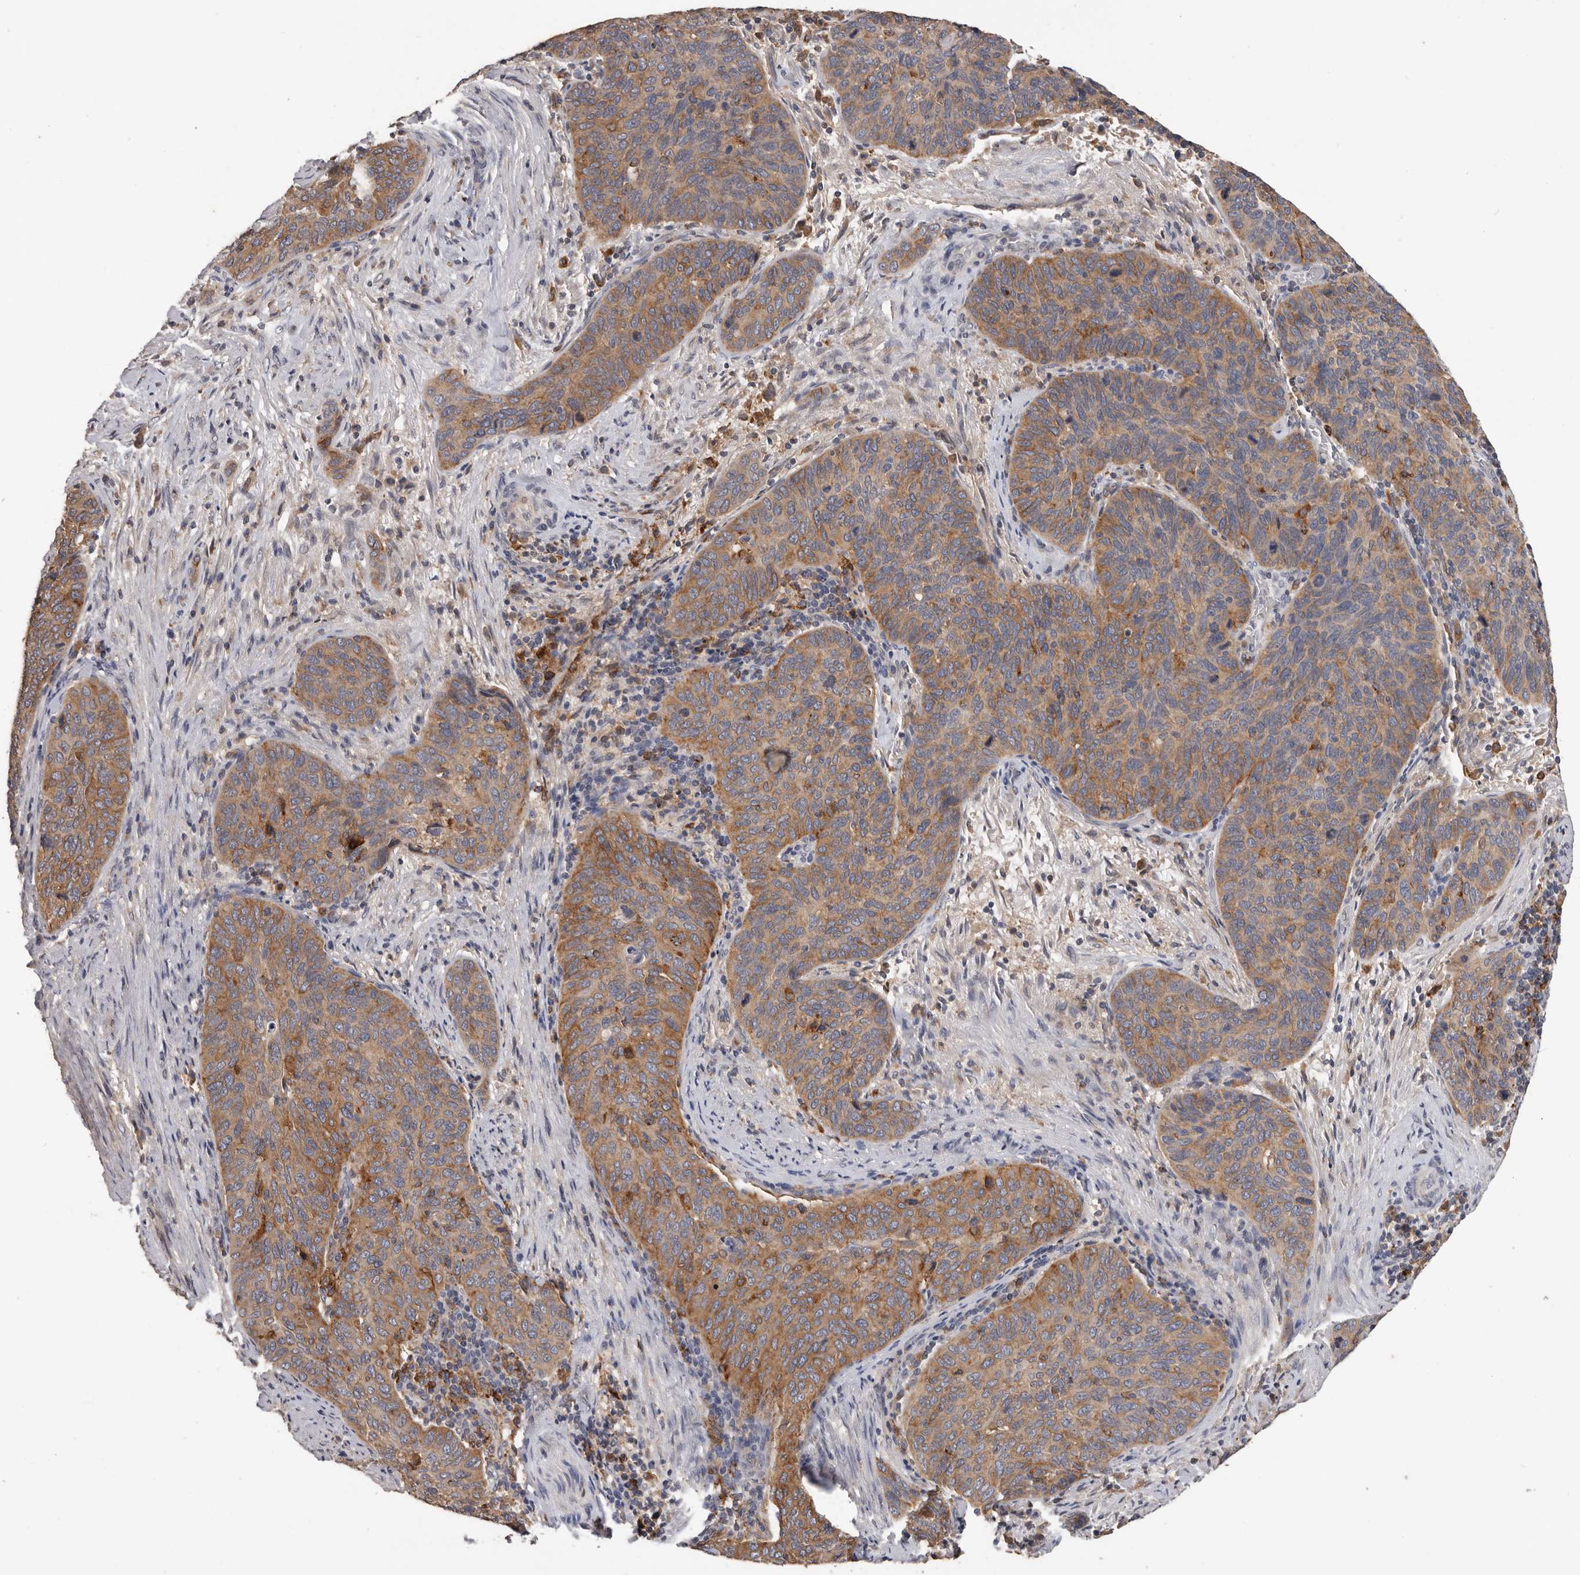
{"staining": {"intensity": "moderate", "quantity": ">75%", "location": "cytoplasmic/membranous"}, "tissue": "cervical cancer", "cell_type": "Tumor cells", "image_type": "cancer", "snomed": [{"axis": "morphology", "description": "Squamous cell carcinoma, NOS"}, {"axis": "topography", "description": "Cervix"}], "caption": "Immunohistochemical staining of squamous cell carcinoma (cervical) exhibits moderate cytoplasmic/membranous protein expression in approximately >75% of tumor cells. (Brightfield microscopy of DAB IHC at high magnification).", "gene": "TFRC", "patient": {"sex": "female", "age": 60}}